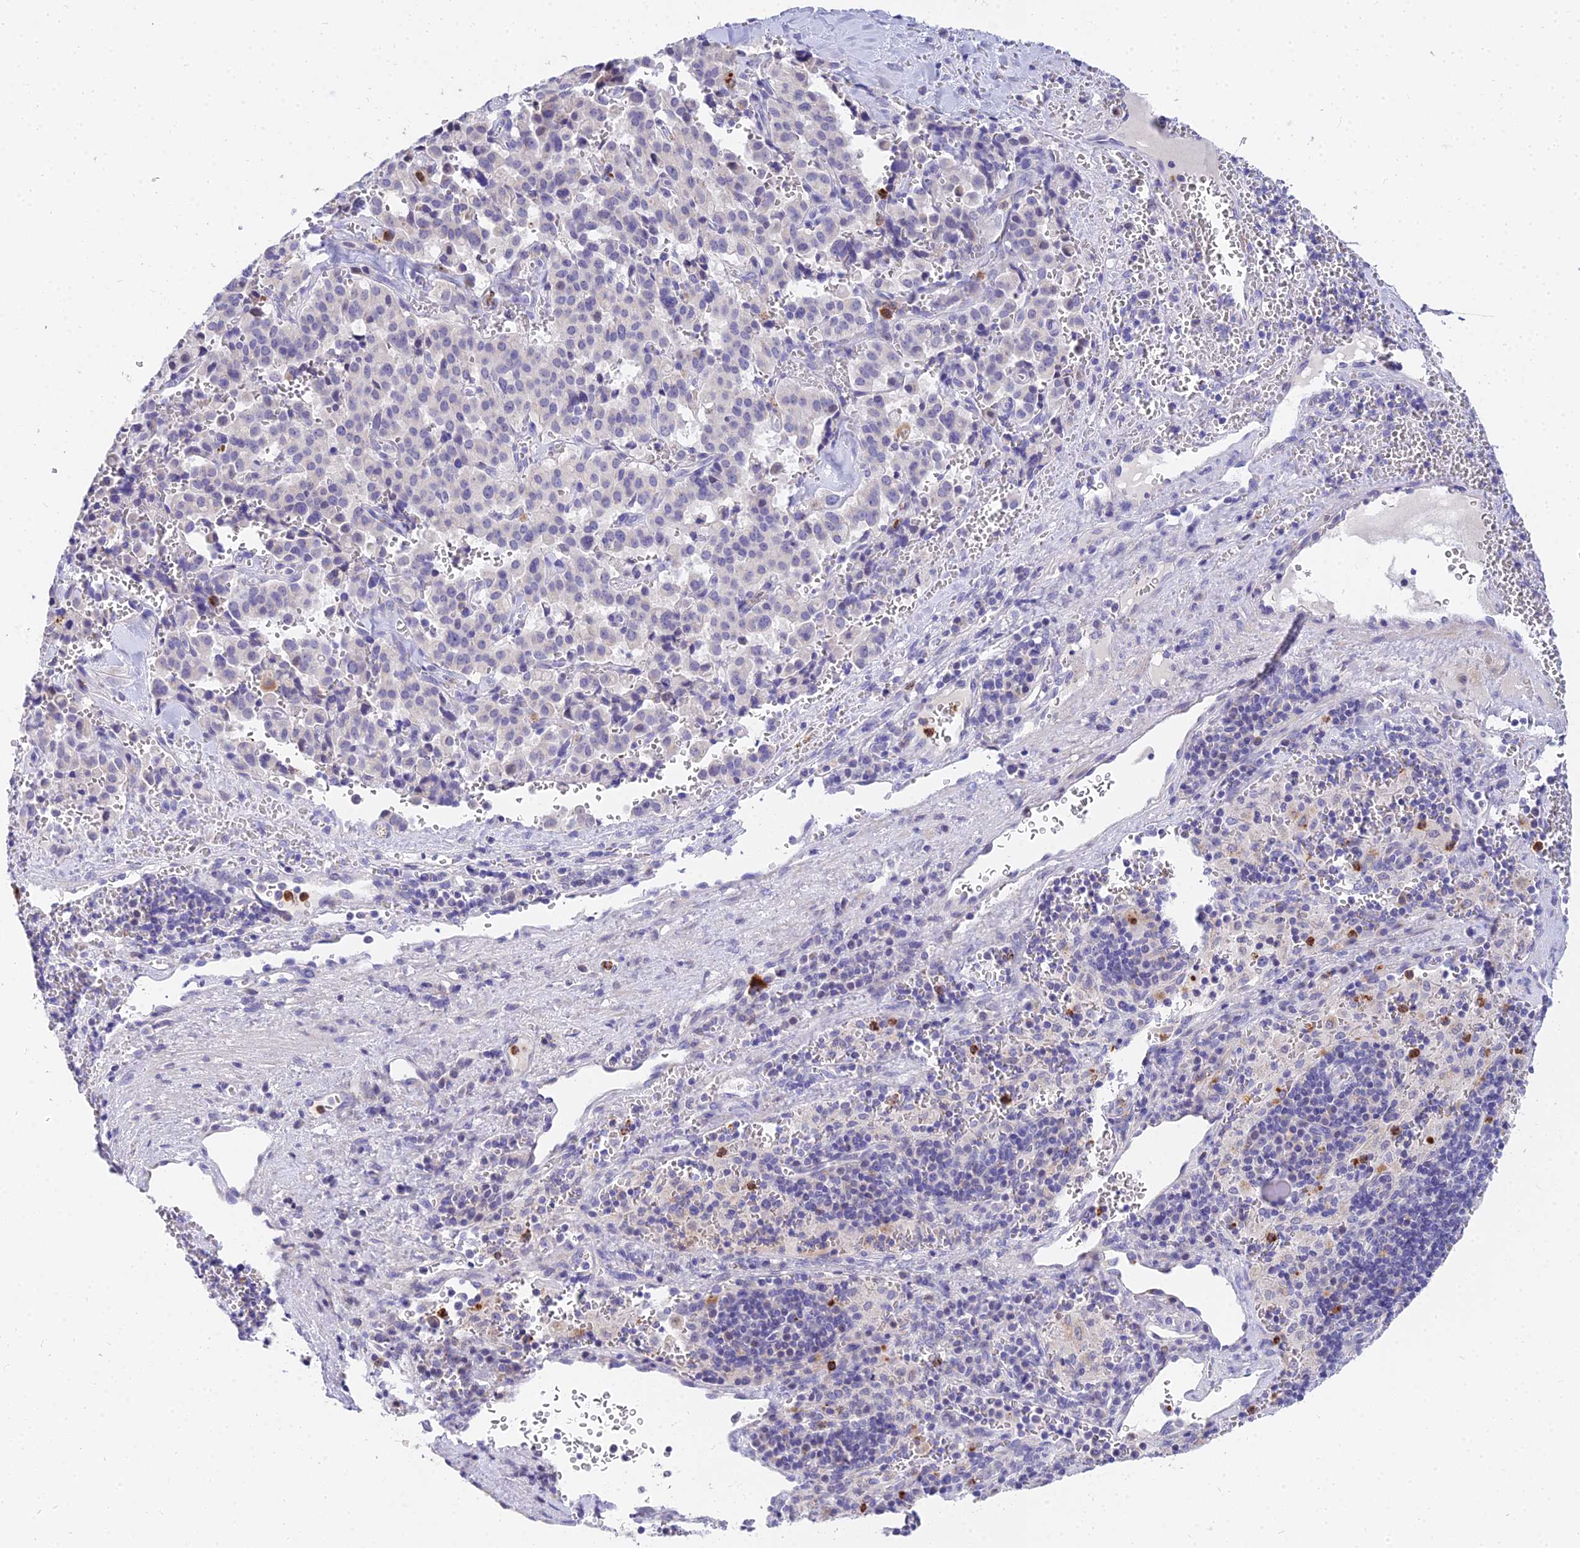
{"staining": {"intensity": "negative", "quantity": "none", "location": "none"}, "tissue": "pancreatic cancer", "cell_type": "Tumor cells", "image_type": "cancer", "snomed": [{"axis": "morphology", "description": "Adenocarcinoma, NOS"}, {"axis": "topography", "description": "Pancreas"}], "caption": "Tumor cells are negative for protein expression in human pancreatic cancer (adenocarcinoma).", "gene": "VWC2L", "patient": {"sex": "male", "age": 65}}